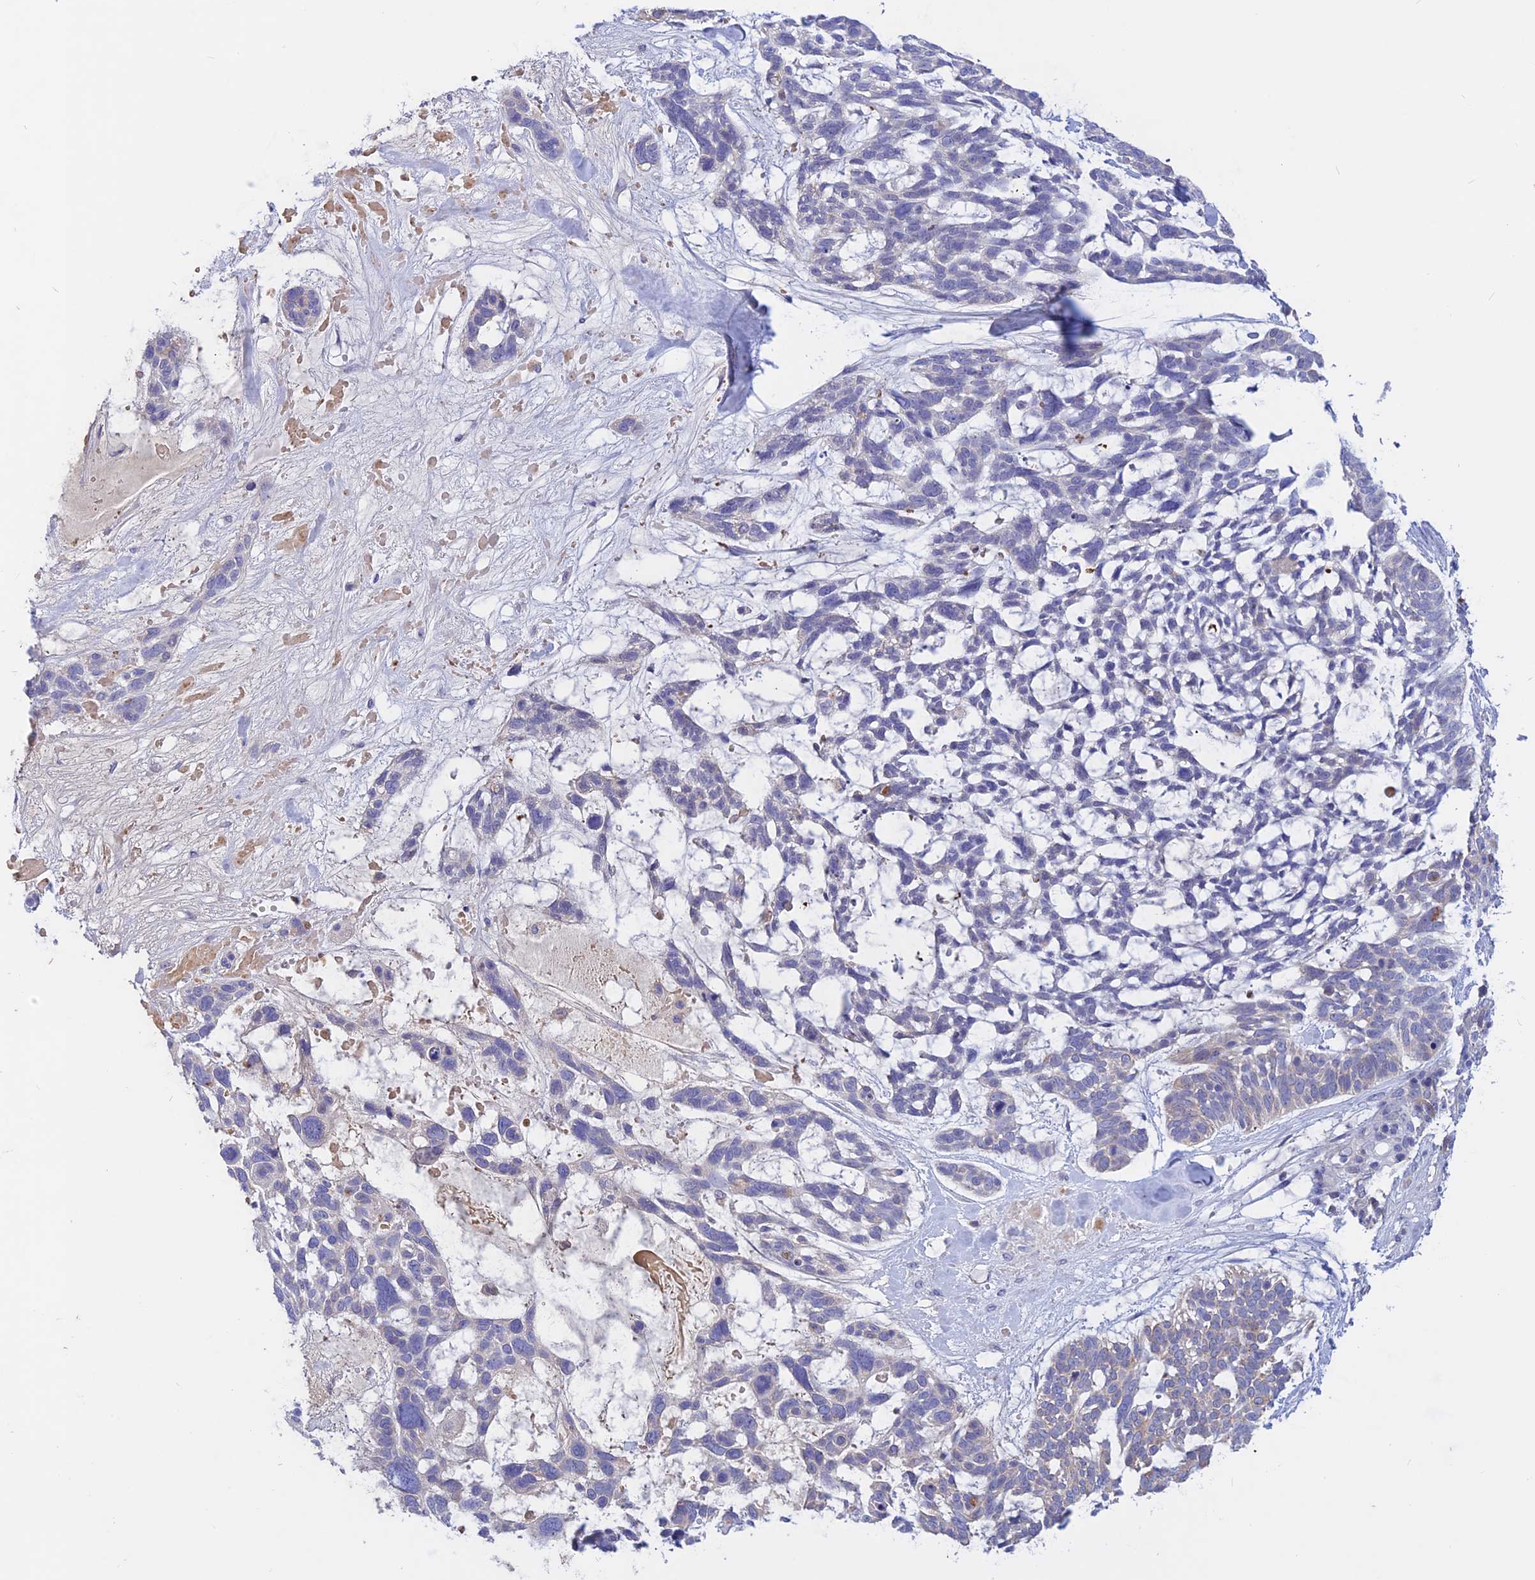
{"staining": {"intensity": "negative", "quantity": "none", "location": "none"}, "tissue": "skin cancer", "cell_type": "Tumor cells", "image_type": "cancer", "snomed": [{"axis": "morphology", "description": "Basal cell carcinoma"}, {"axis": "topography", "description": "Skin"}], "caption": "Human skin cancer stained for a protein using IHC reveals no staining in tumor cells.", "gene": "GK5", "patient": {"sex": "male", "age": 88}}